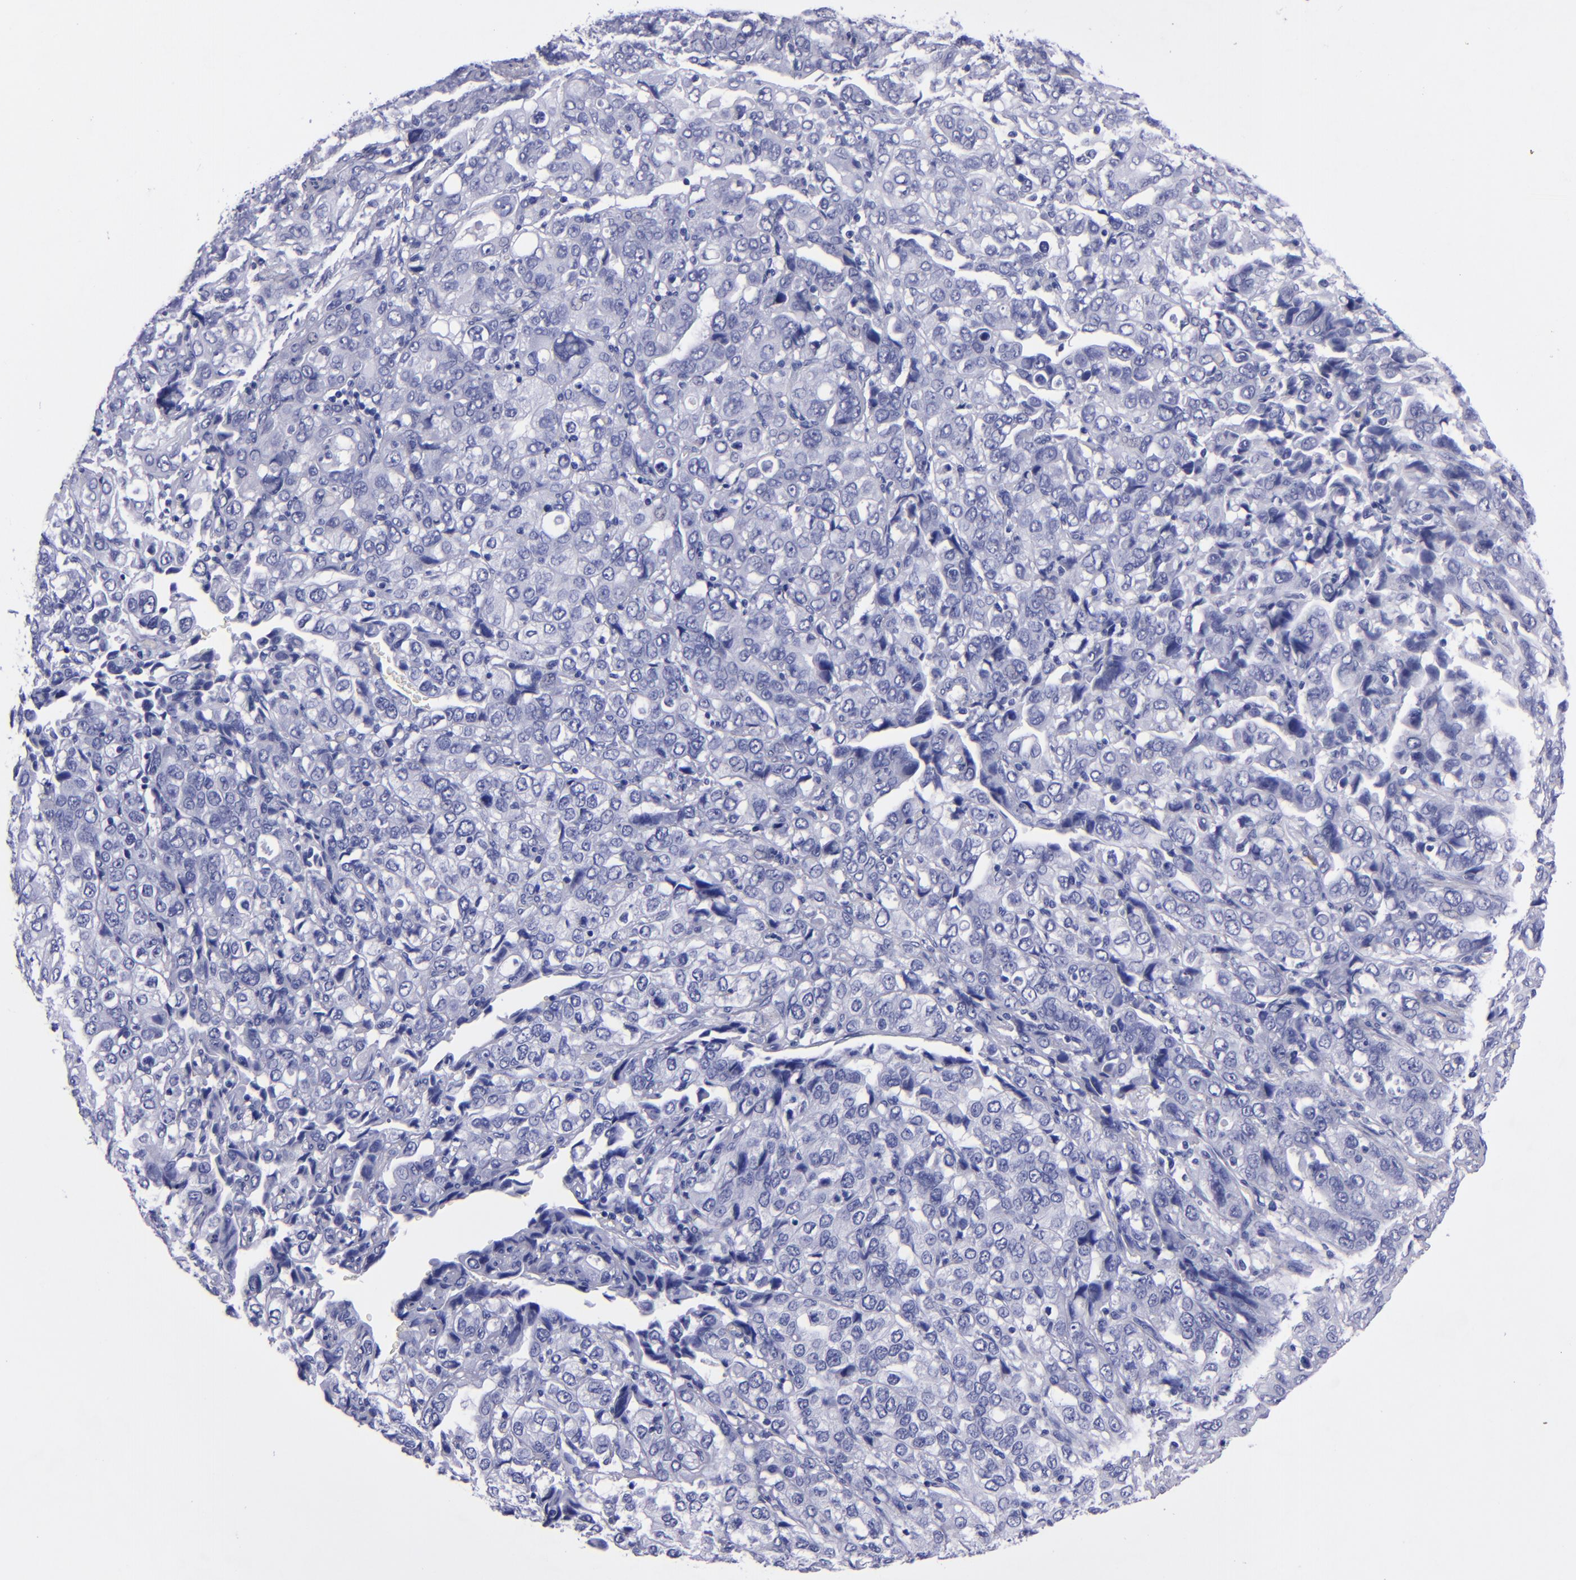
{"staining": {"intensity": "negative", "quantity": "none", "location": "none"}, "tissue": "stomach cancer", "cell_type": "Tumor cells", "image_type": "cancer", "snomed": [{"axis": "morphology", "description": "Adenocarcinoma, NOS"}, {"axis": "topography", "description": "Stomach, upper"}], "caption": "Immunohistochemical staining of stomach cancer displays no significant staining in tumor cells.", "gene": "CD37", "patient": {"sex": "male", "age": 76}}